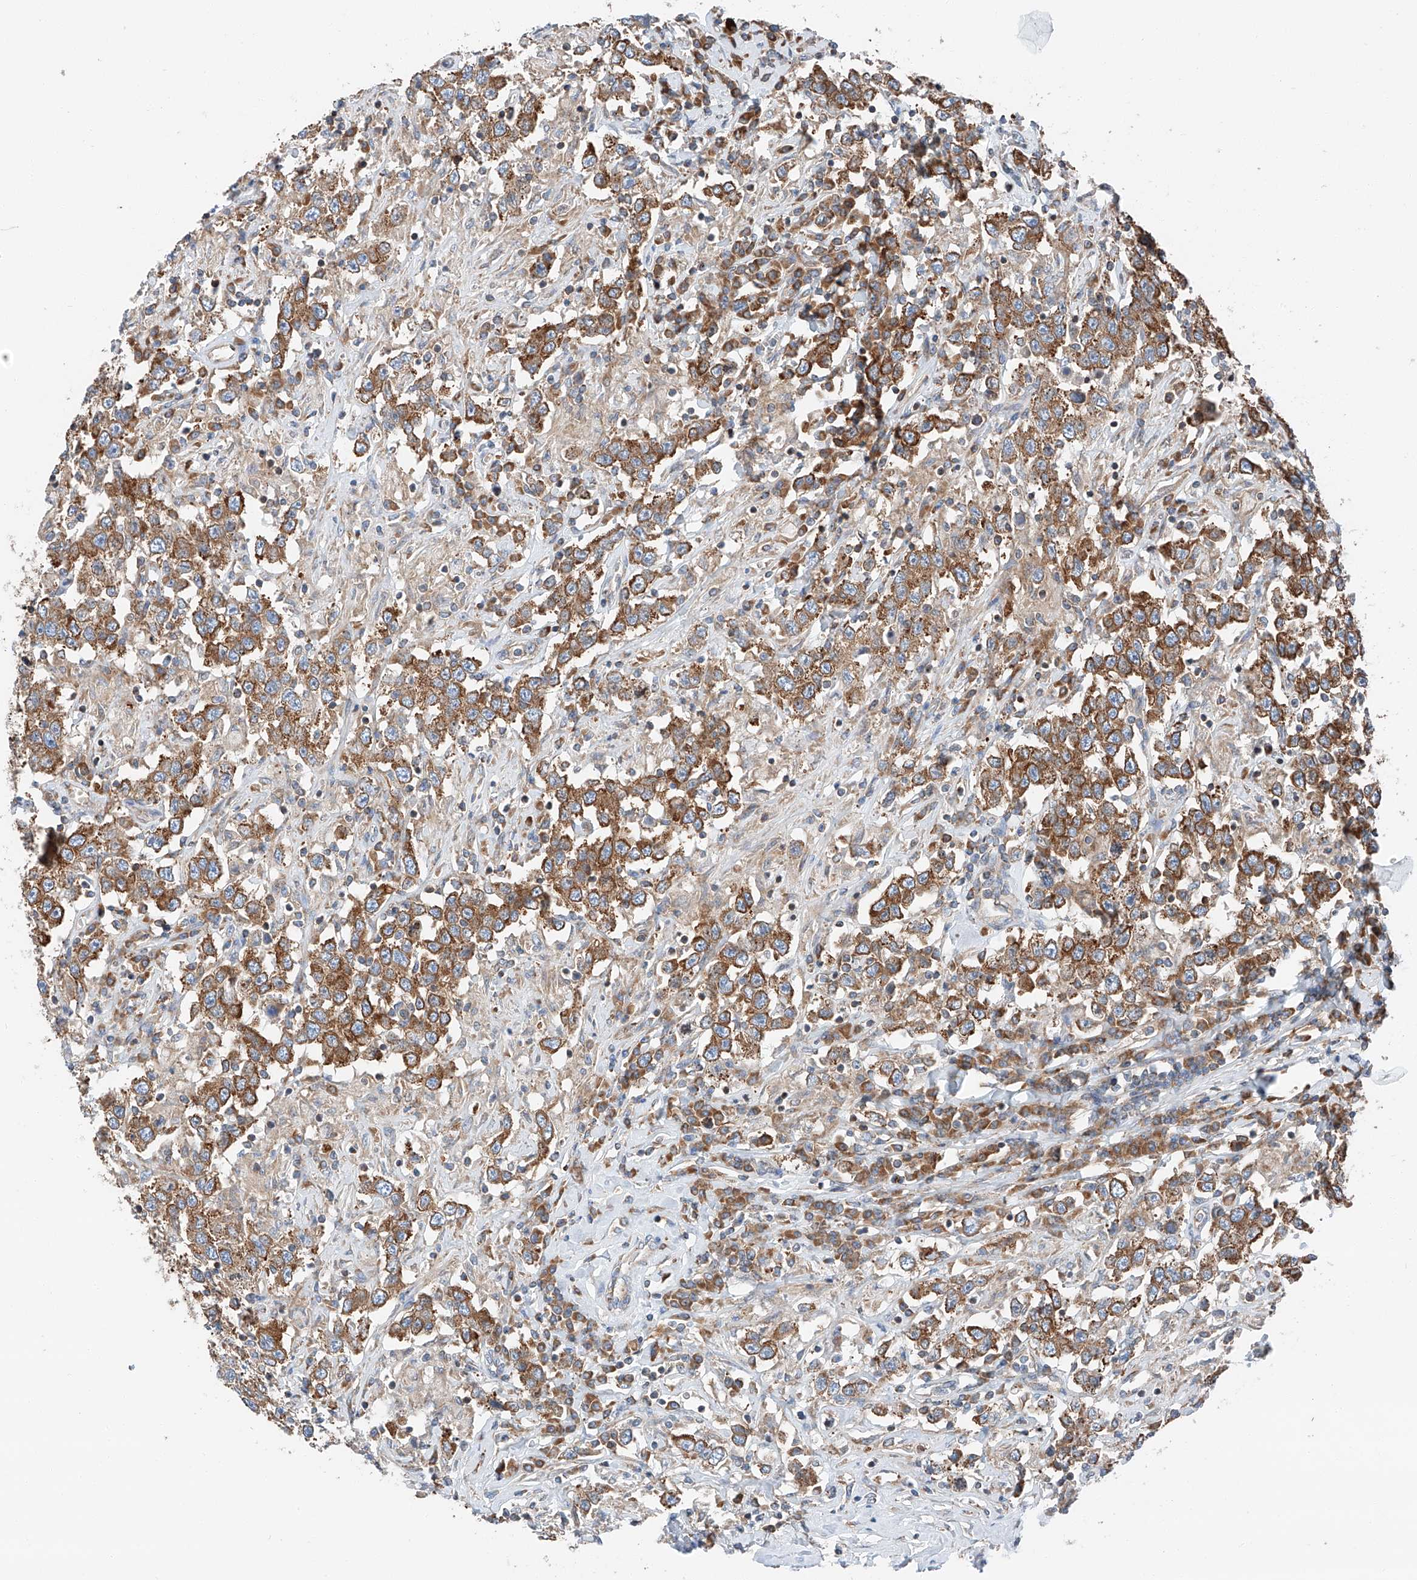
{"staining": {"intensity": "moderate", "quantity": ">75%", "location": "cytoplasmic/membranous"}, "tissue": "testis cancer", "cell_type": "Tumor cells", "image_type": "cancer", "snomed": [{"axis": "morphology", "description": "Seminoma, NOS"}, {"axis": "topography", "description": "Testis"}], "caption": "Immunohistochemical staining of seminoma (testis) reveals medium levels of moderate cytoplasmic/membranous protein positivity in about >75% of tumor cells. (Brightfield microscopy of DAB IHC at high magnification).", "gene": "ZC3H15", "patient": {"sex": "male", "age": 41}}